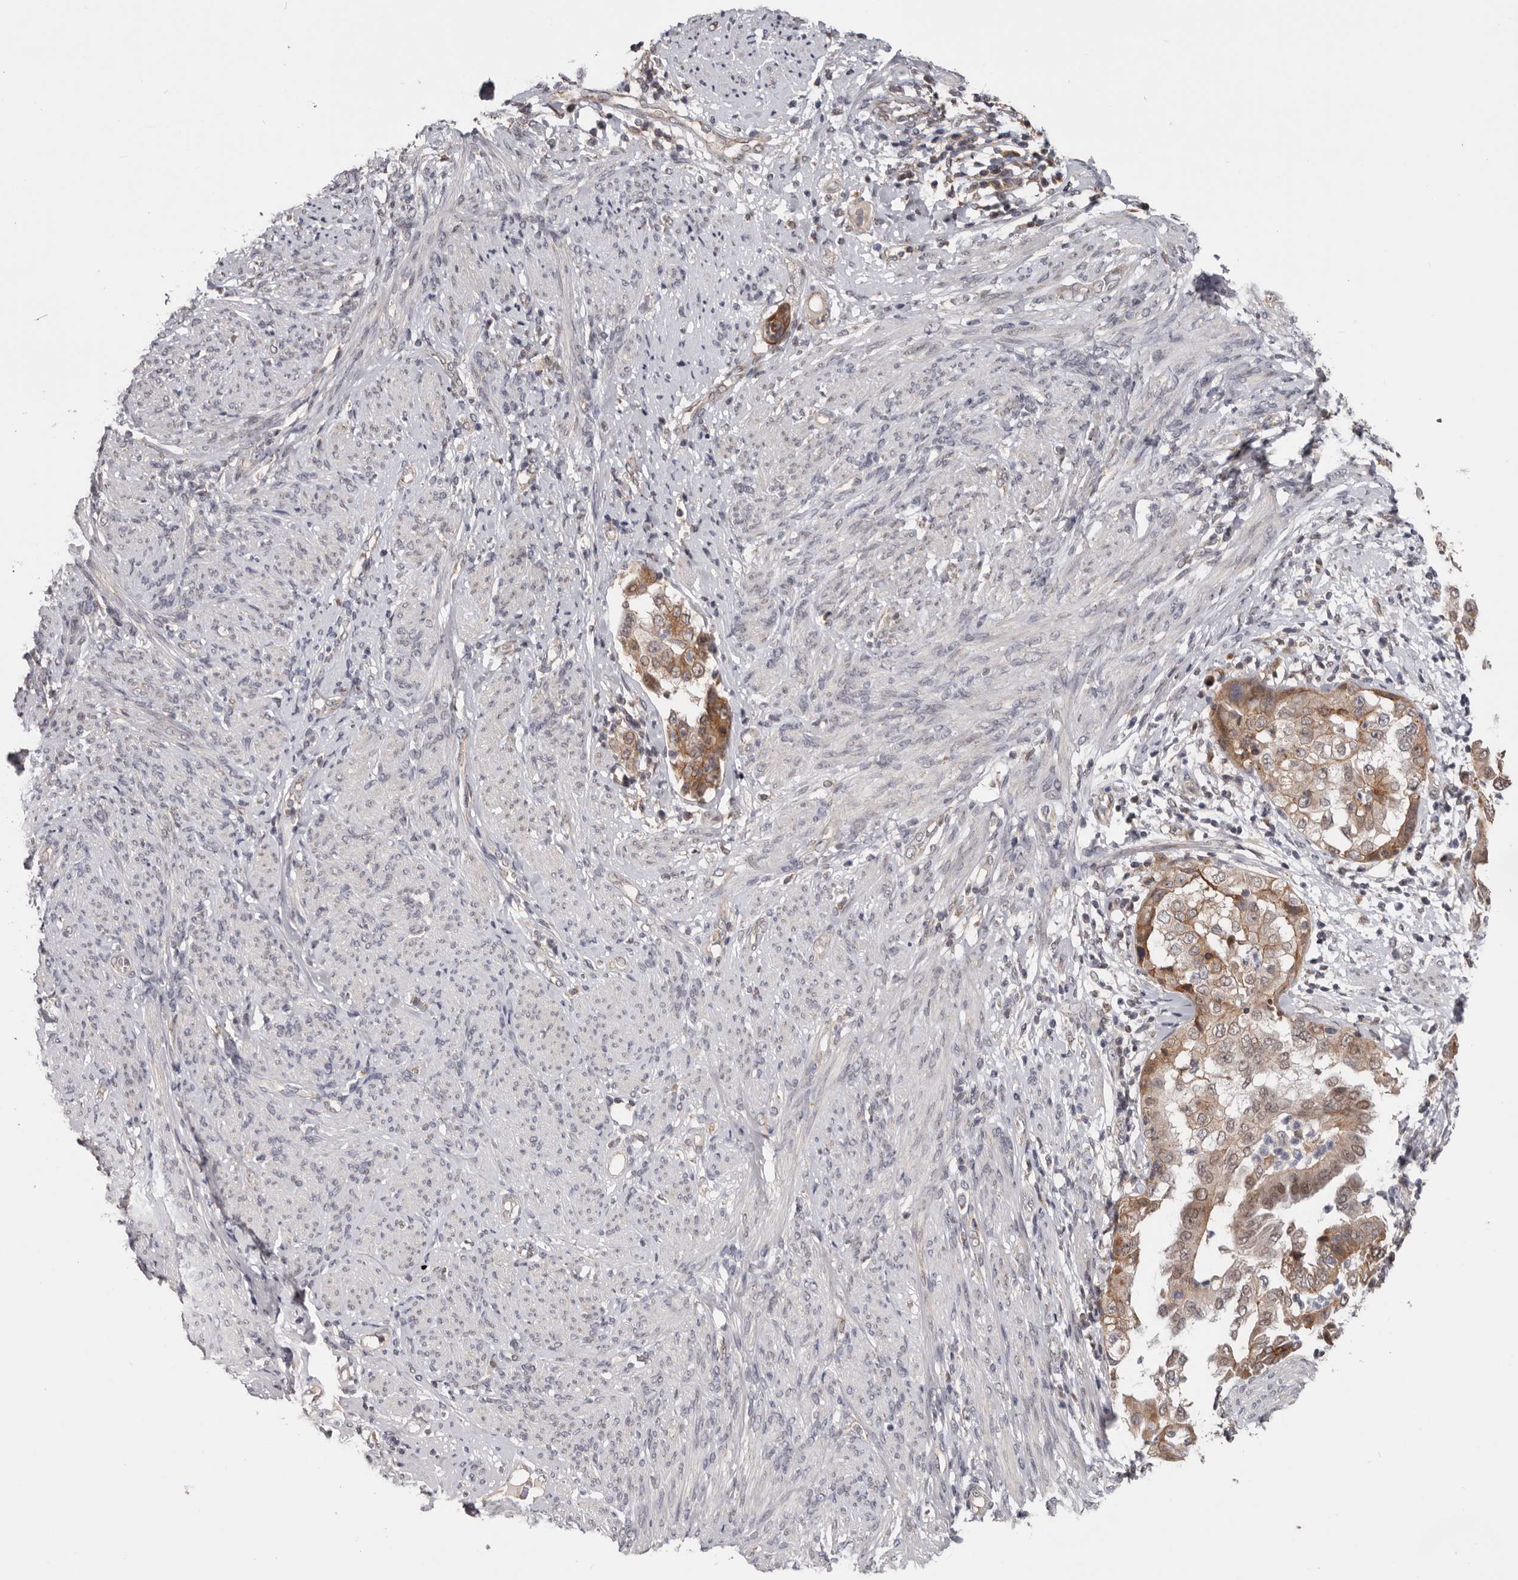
{"staining": {"intensity": "moderate", "quantity": ">75%", "location": "cytoplasmic/membranous,nuclear"}, "tissue": "endometrial cancer", "cell_type": "Tumor cells", "image_type": "cancer", "snomed": [{"axis": "morphology", "description": "Adenocarcinoma, NOS"}, {"axis": "topography", "description": "Endometrium"}], "caption": "Immunohistochemical staining of endometrial adenocarcinoma shows medium levels of moderate cytoplasmic/membranous and nuclear protein staining in about >75% of tumor cells.", "gene": "MOGAT2", "patient": {"sex": "female", "age": 85}}